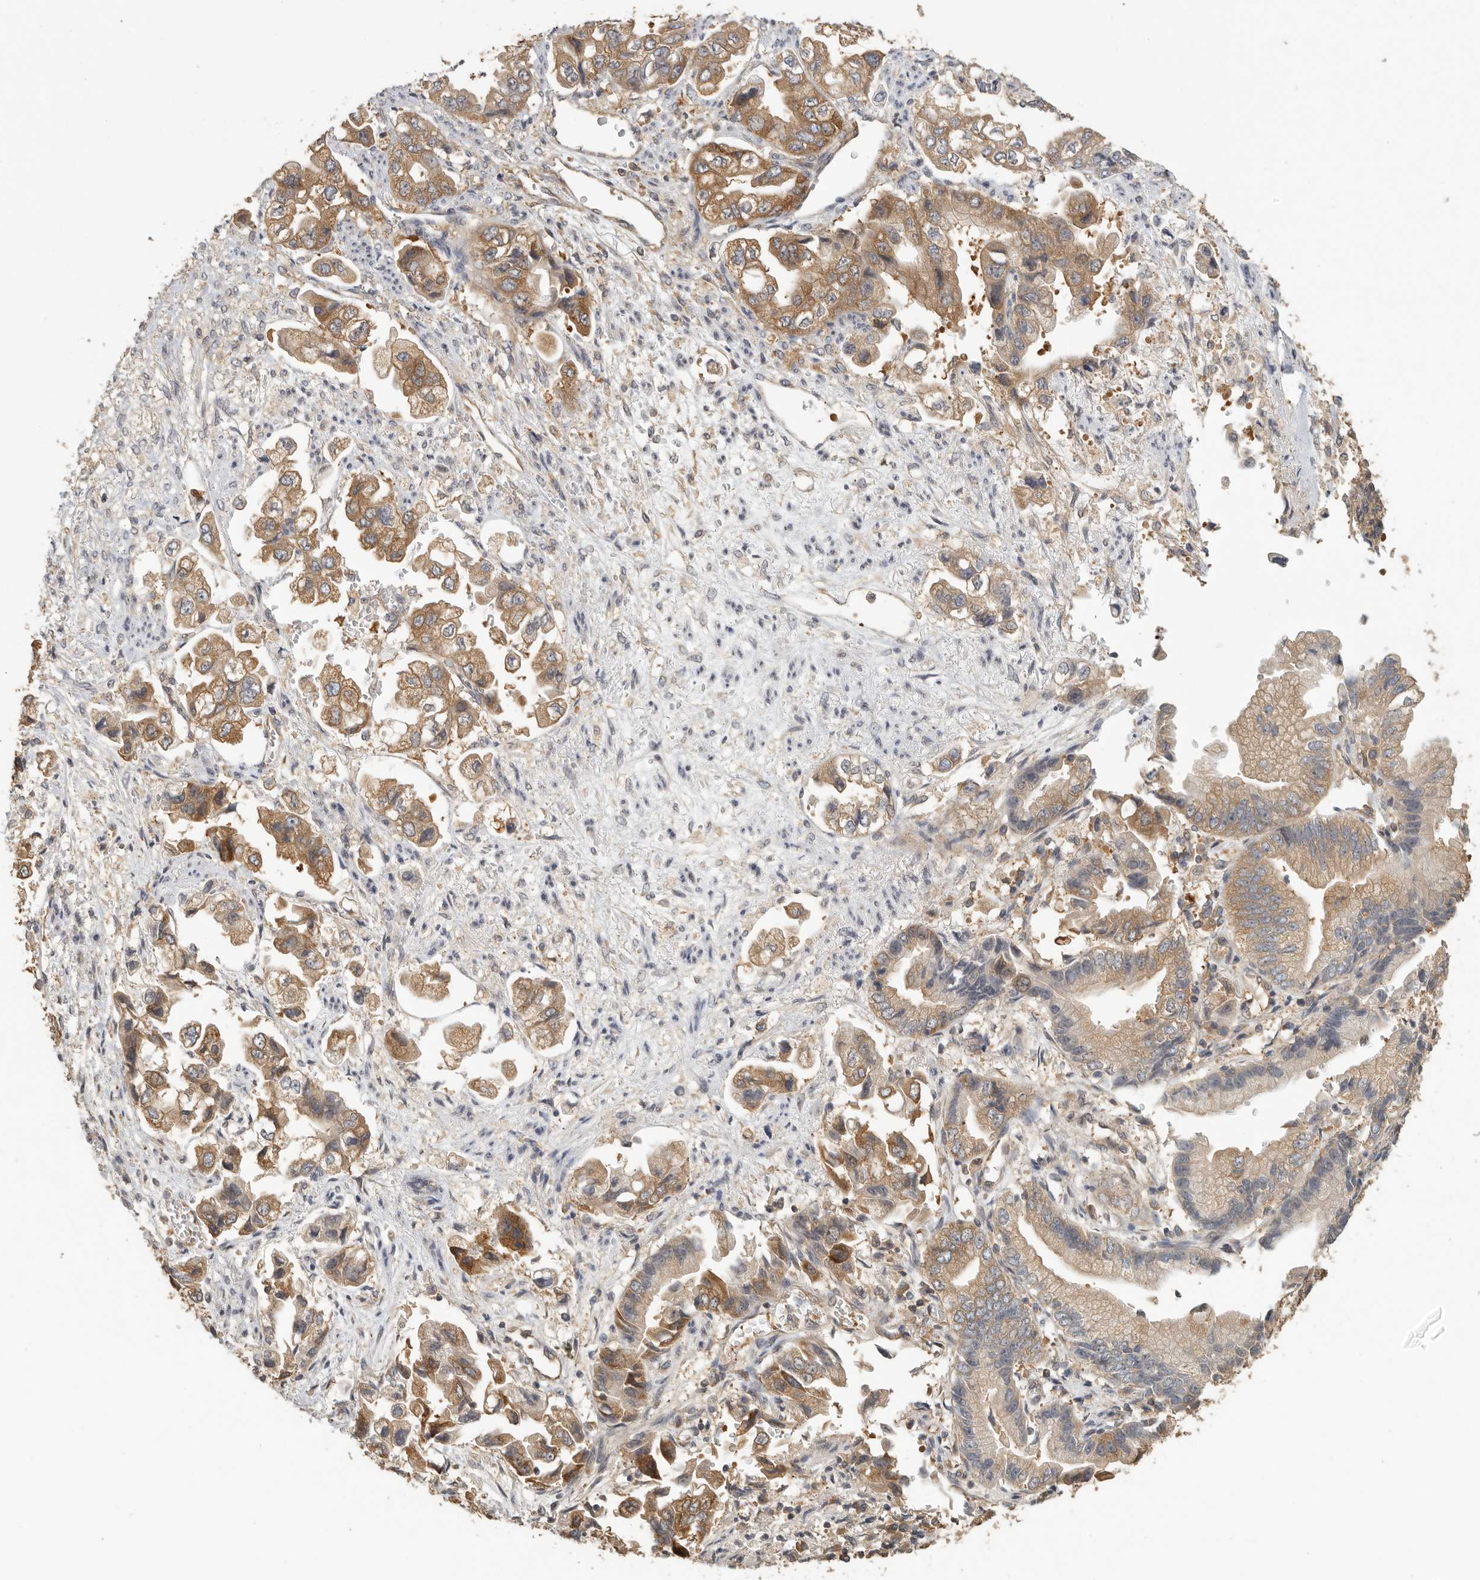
{"staining": {"intensity": "moderate", "quantity": ">75%", "location": "cytoplasmic/membranous"}, "tissue": "stomach cancer", "cell_type": "Tumor cells", "image_type": "cancer", "snomed": [{"axis": "morphology", "description": "Adenocarcinoma, NOS"}, {"axis": "topography", "description": "Stomach"}], "caption": "Protein analysis of stomach cancer (adenocarcinoma) tissue displays moderate cytoplasmic/membranous staining in approximately >75% of tumor cells. The staining was performed using DAB to visualize the protein expression in brown, while the nuclei were stained in blue with hematoxylin (Magnification: 20x).", "gene": "CCT8", "patient": {"sex": "male", "age": 62}}